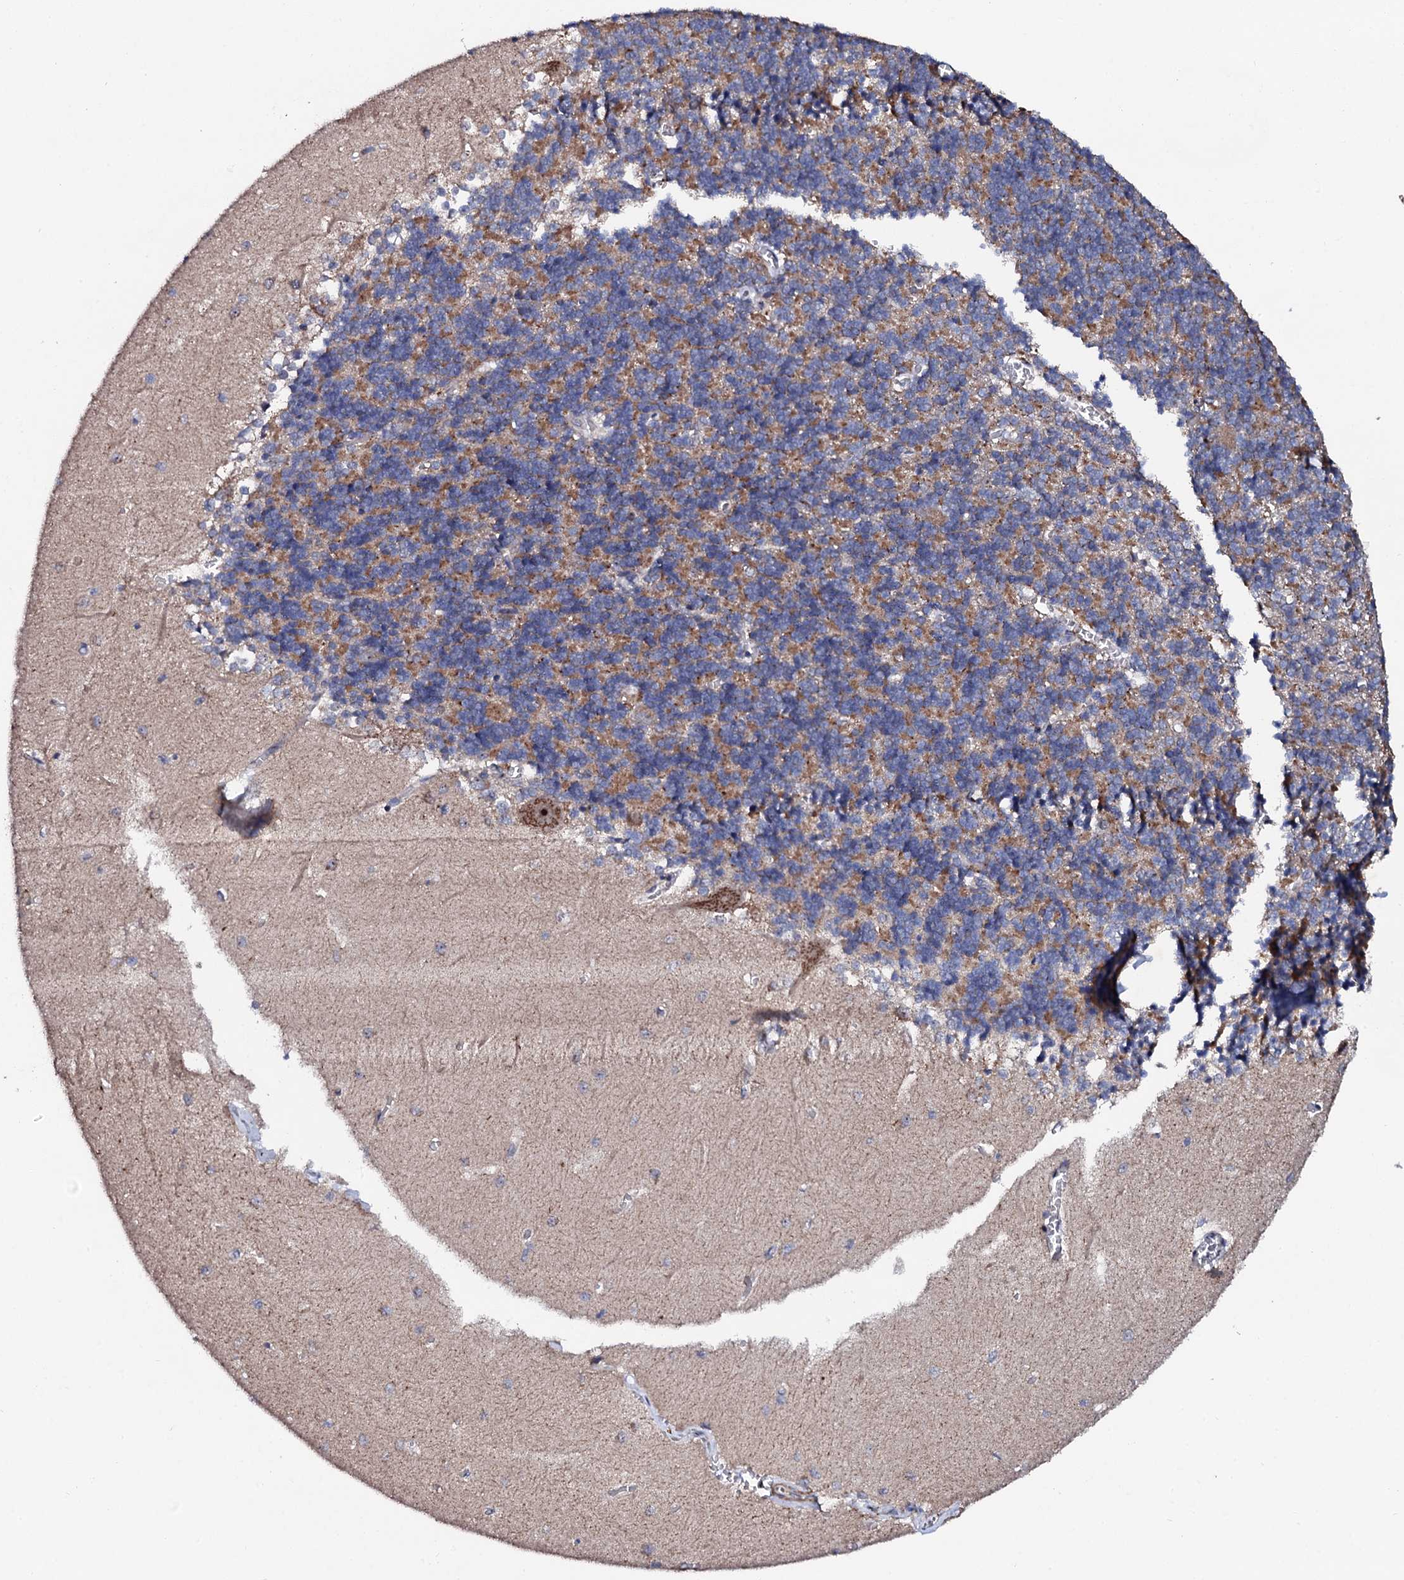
{"staining": {"intensity": "weak", "quantity": "25%-75%", "location": "cytoplasmic/membranous"}, "tissue": "cerebellum", "cell_type": "Cells in granular layer", "image_type": "normal", "snomed": [{"axis": "morphology", "description": "Normal tissue, NOS"}, {"axis": "topography", "description": "Cerebellum"}], "caption": "An immunohistochemistry (IHC) image of normal tissue is shown. Protein staining in brown highlights weak cytoplasmic/membranous positivity in cerebellum within cells in granular layer. The protein is shown in brown color, while the nuclei are stained blue.", "gene": "GTPBP4", "patient": {"sex": "male", "age": 37}}